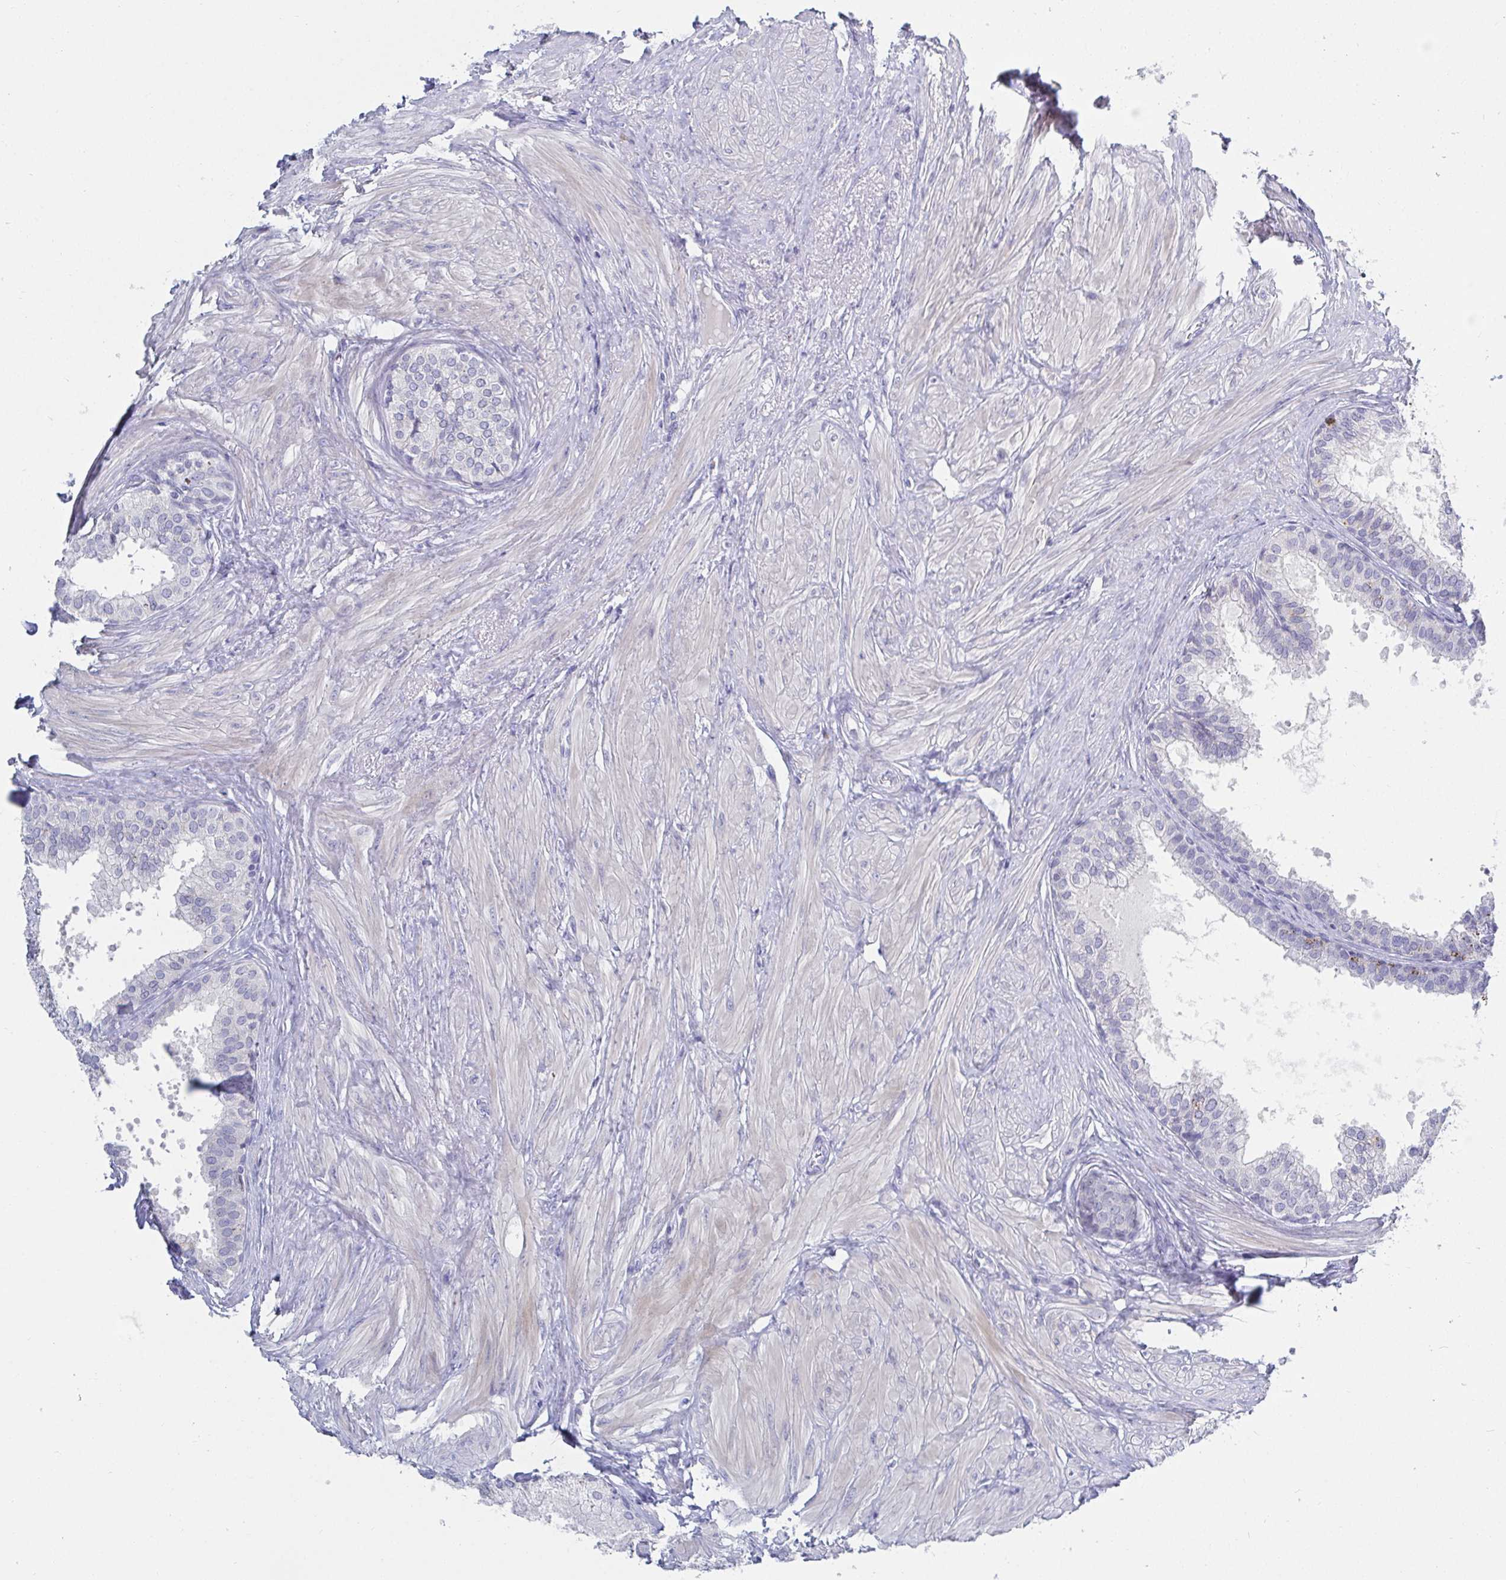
{"staining": {"intensity": "negative", "quantity": "none", "location": "none"}, "tissue": "prostate", "cell_type": "Glandular cells", "image_type": "normal", "snomed": [{"axis": "morphology", "description": "Normal tissue, NOS"}, {"axis": "topography", "description": "Prostate"}, {"axis": "topography", "description": "Peripheral nerve tissue"}], "caption": "A histopathology image of prostate stained for a protein displays no brown staining in glandular cells.", "gene": "OR10K1", "patient": {"sex": "male", "age": 55}}